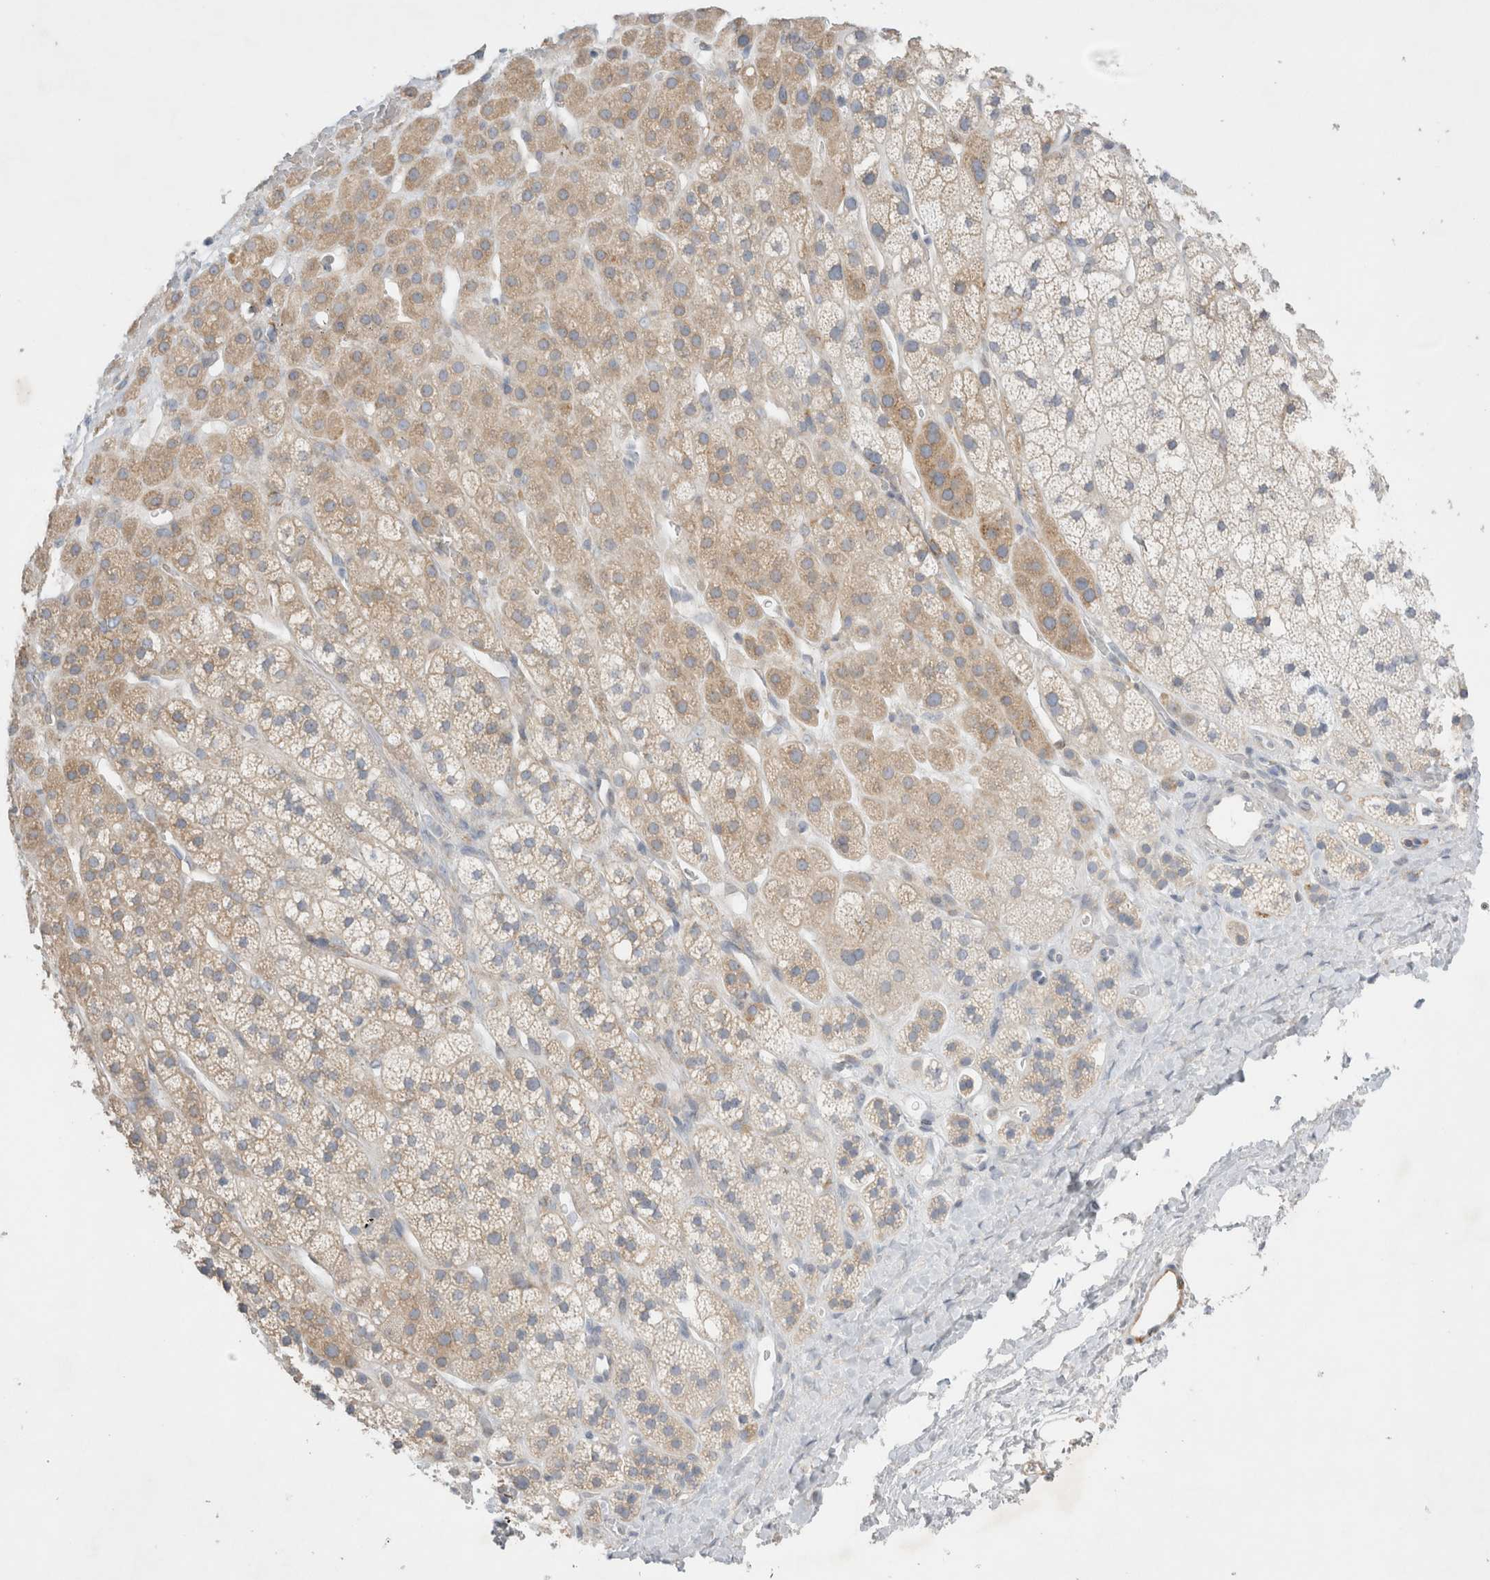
{"staining": {"intensity": "weak", "quantity": "25%-75%", "location": "cytoplasmic/membranous"}, "tissue": "adrenal gland", "cell_type": "Glandular cells", "image_type": "normal", "snomed": [{"axis": "morphology", "description": "Normal tissue, NOS"}, {"axis": "topography", "description": "Adrenal gland"}], "caption": "A brown stain shows weak cytoplasmic/membranous expression of a protein in glandular cells of benign human adrenal gland.", "gene": "ZNF23", "patient": {"sex": "male", "age": 56}}